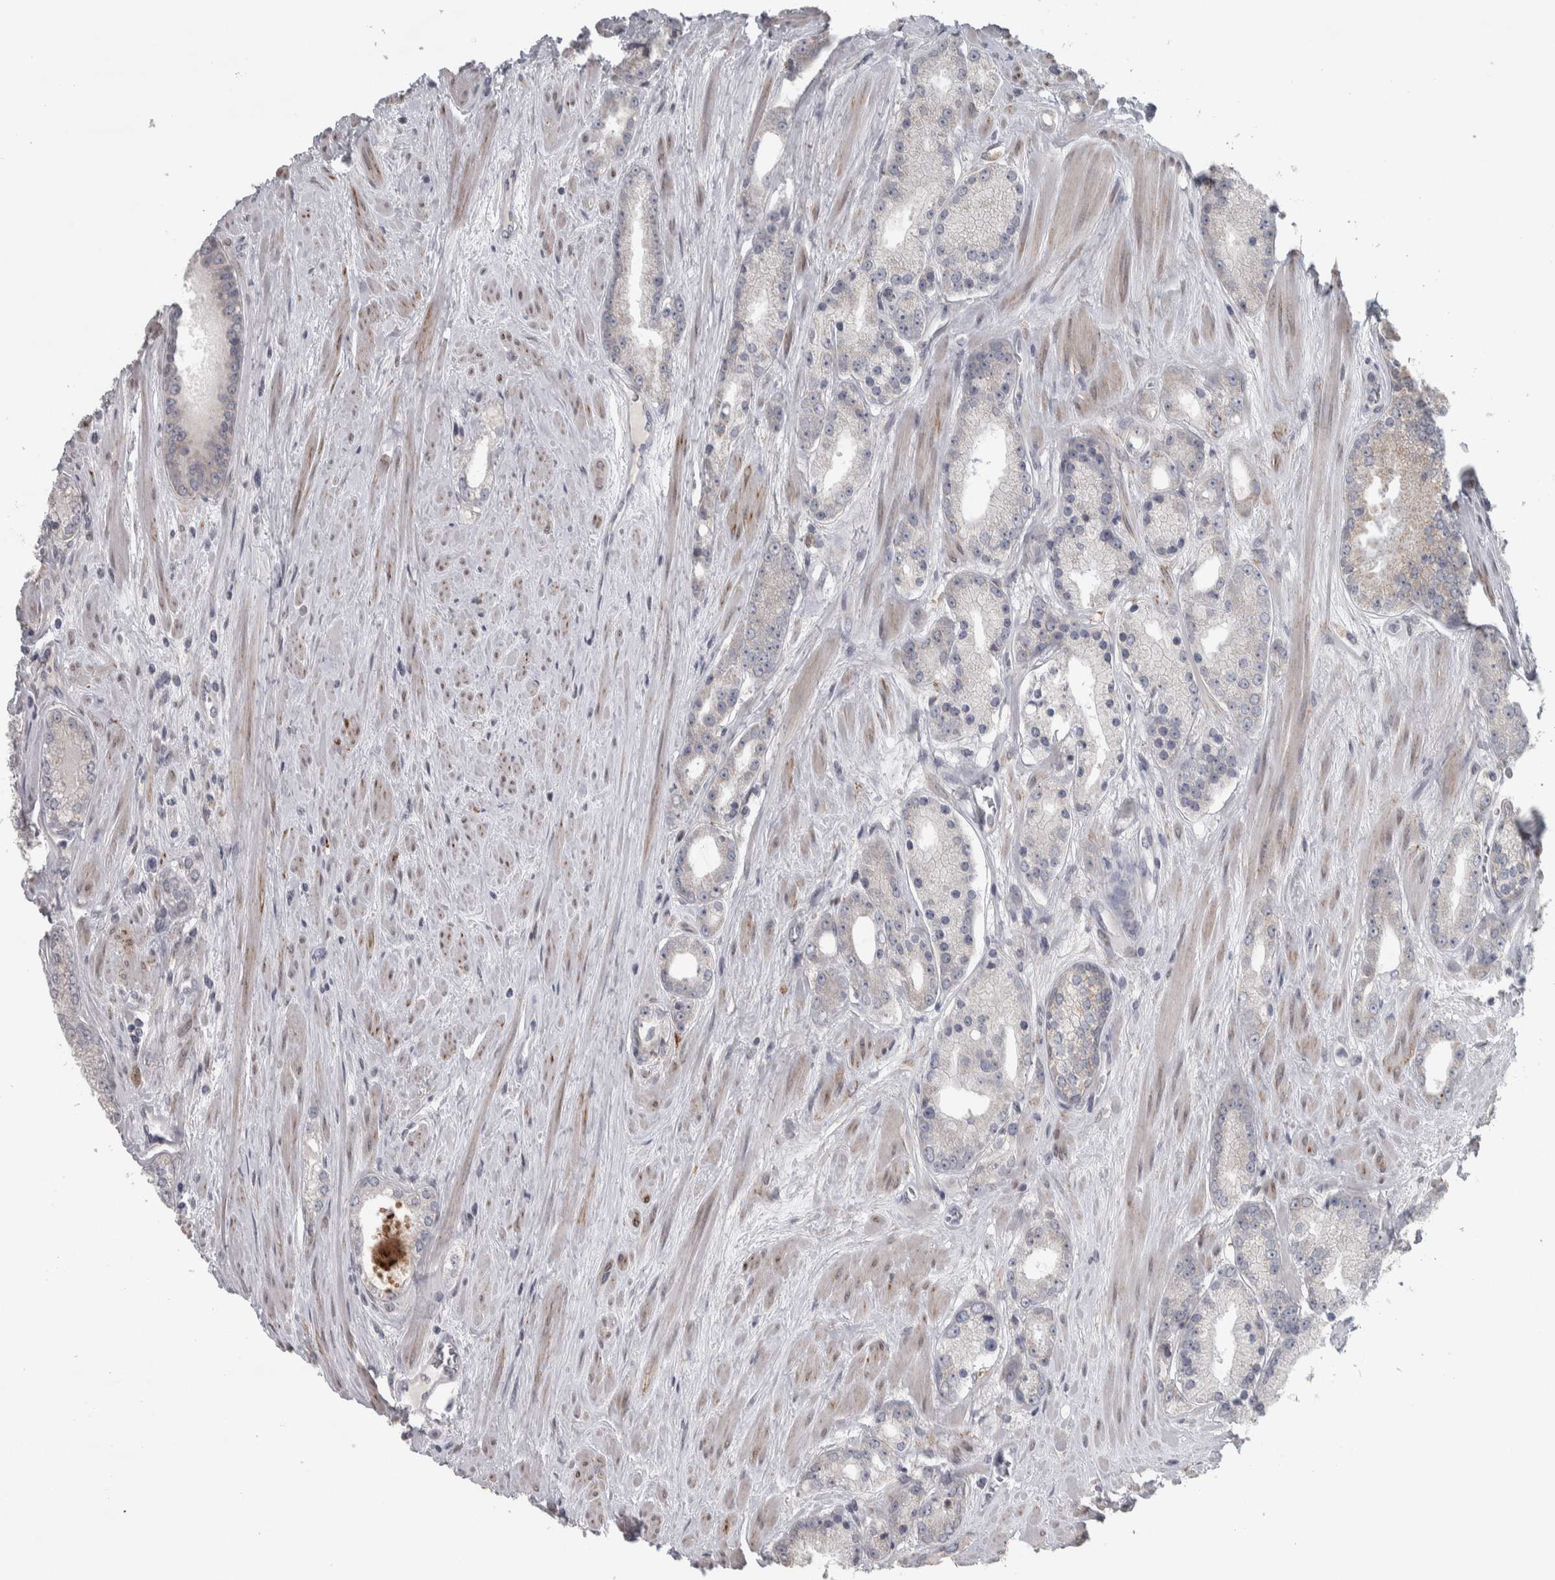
{"staining": {"intensity": "negative", "quantity": "none", "location": "none"}, "tissue": "prostate cancer", "cell_type": "Tumor cells", "image_type": "cancer", "snomed": [{"axis": "morphology", "description": "Adenocarcinoma, Low grade"}, {"axis": "topography", "description": "Prostate"}], "caption": "Human prostate low-grade adenocarcinoma stained for a protein using immunohistochemistry (IHC) demonstrates no staining in tumor cells.", "gene": "SIGMAR1", "patient": {"sex": "male", "age": 62}}